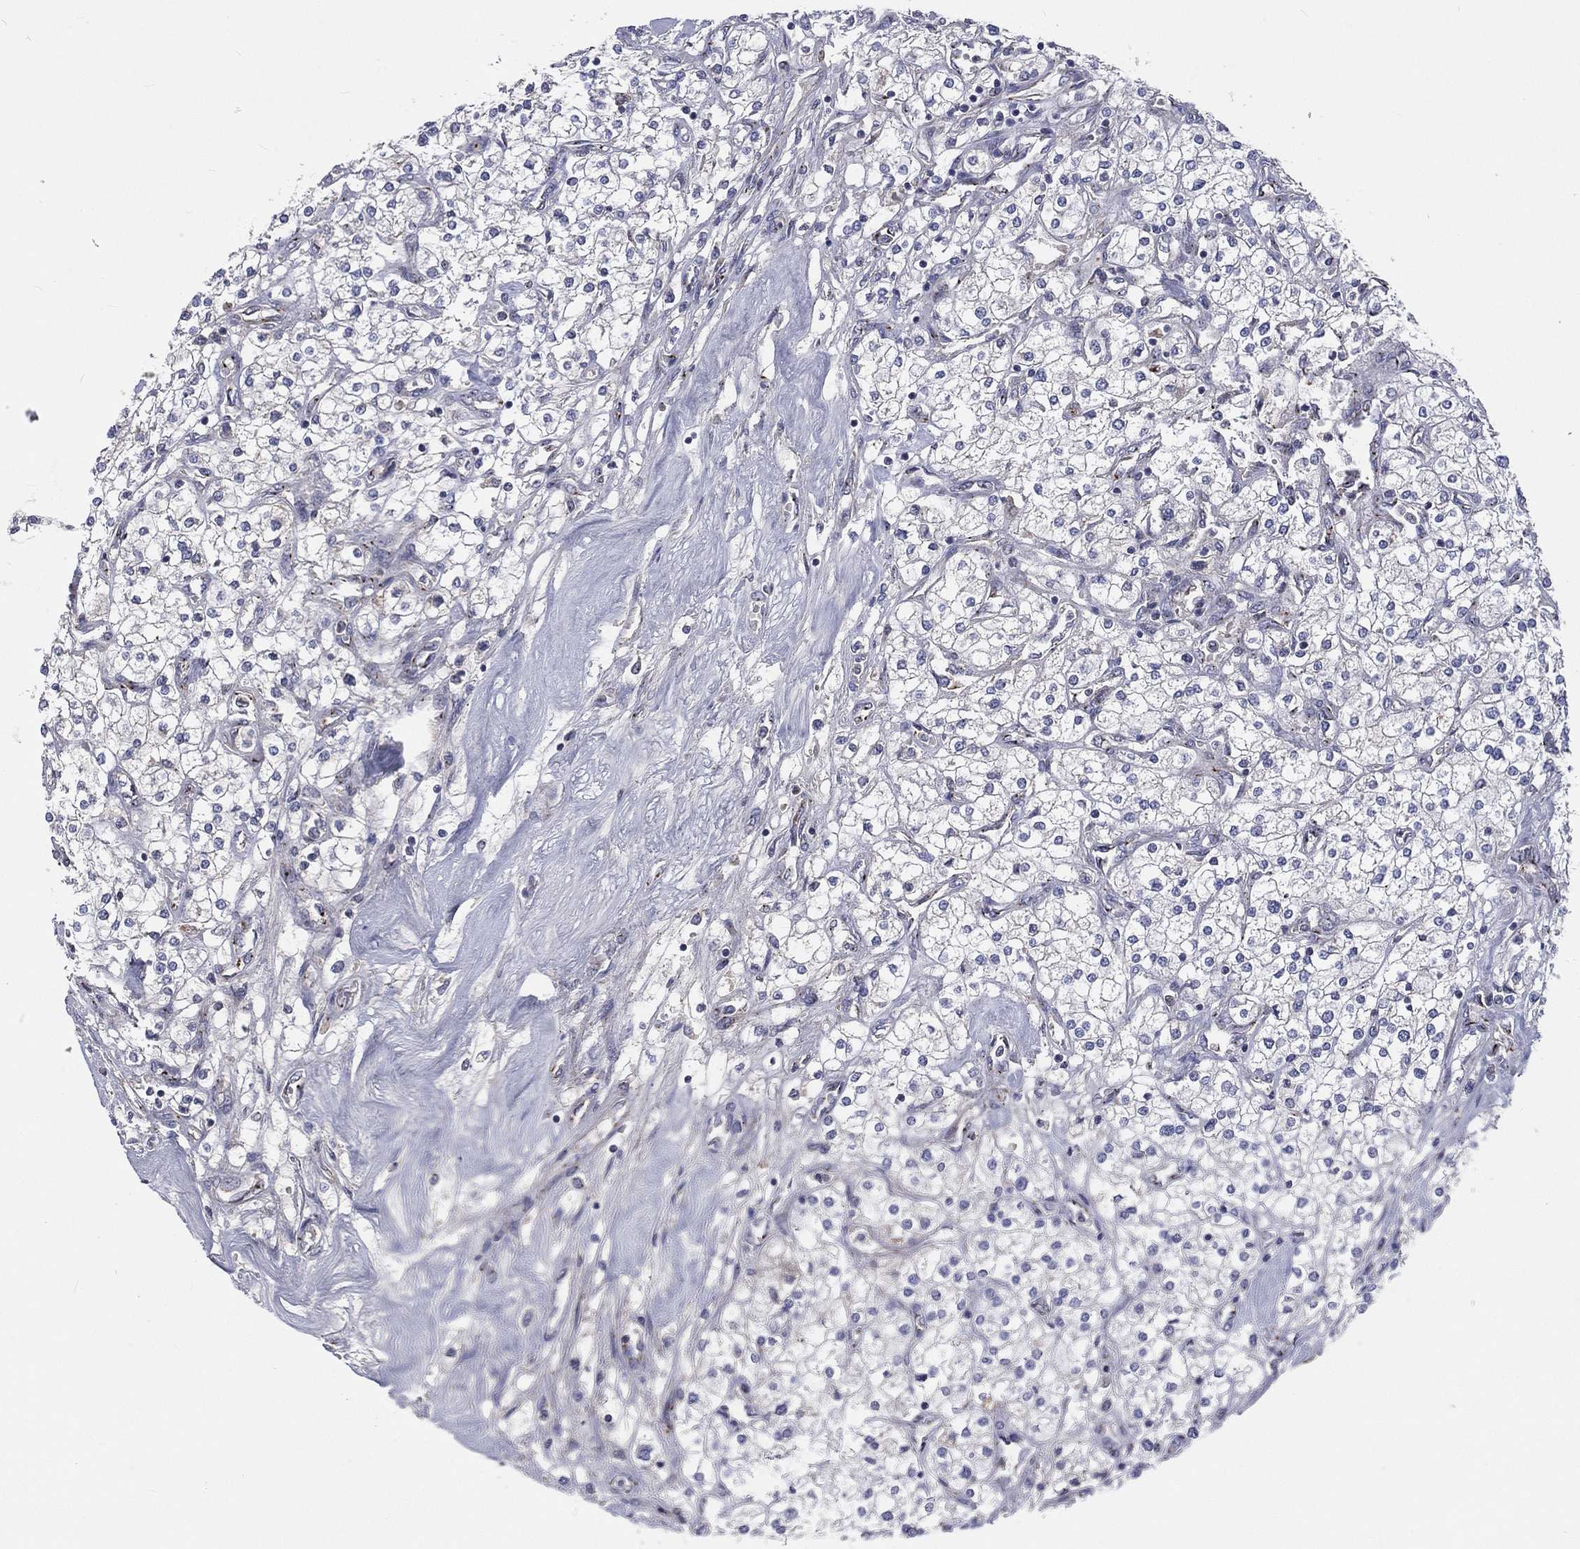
{"staining": {"intensity": "negative", "quantity": "none", "location": "none"}, "tissue": "renal cancer", "cell_type": "Tumor cells", "image_type": "cancer", "snomed": [{"axis": "morphology", "description": "Adenocarcinoma, NOS"}, {"axis": "topography", "description": "Kidney"}], "caption": "Immunohistochemistry image of neoplastic tissue: renal cancer stained with DAB shows no significant protein staining in tumor cells.", "gene": "CROCC", "patient": {"sex": "male", "age": 80}}